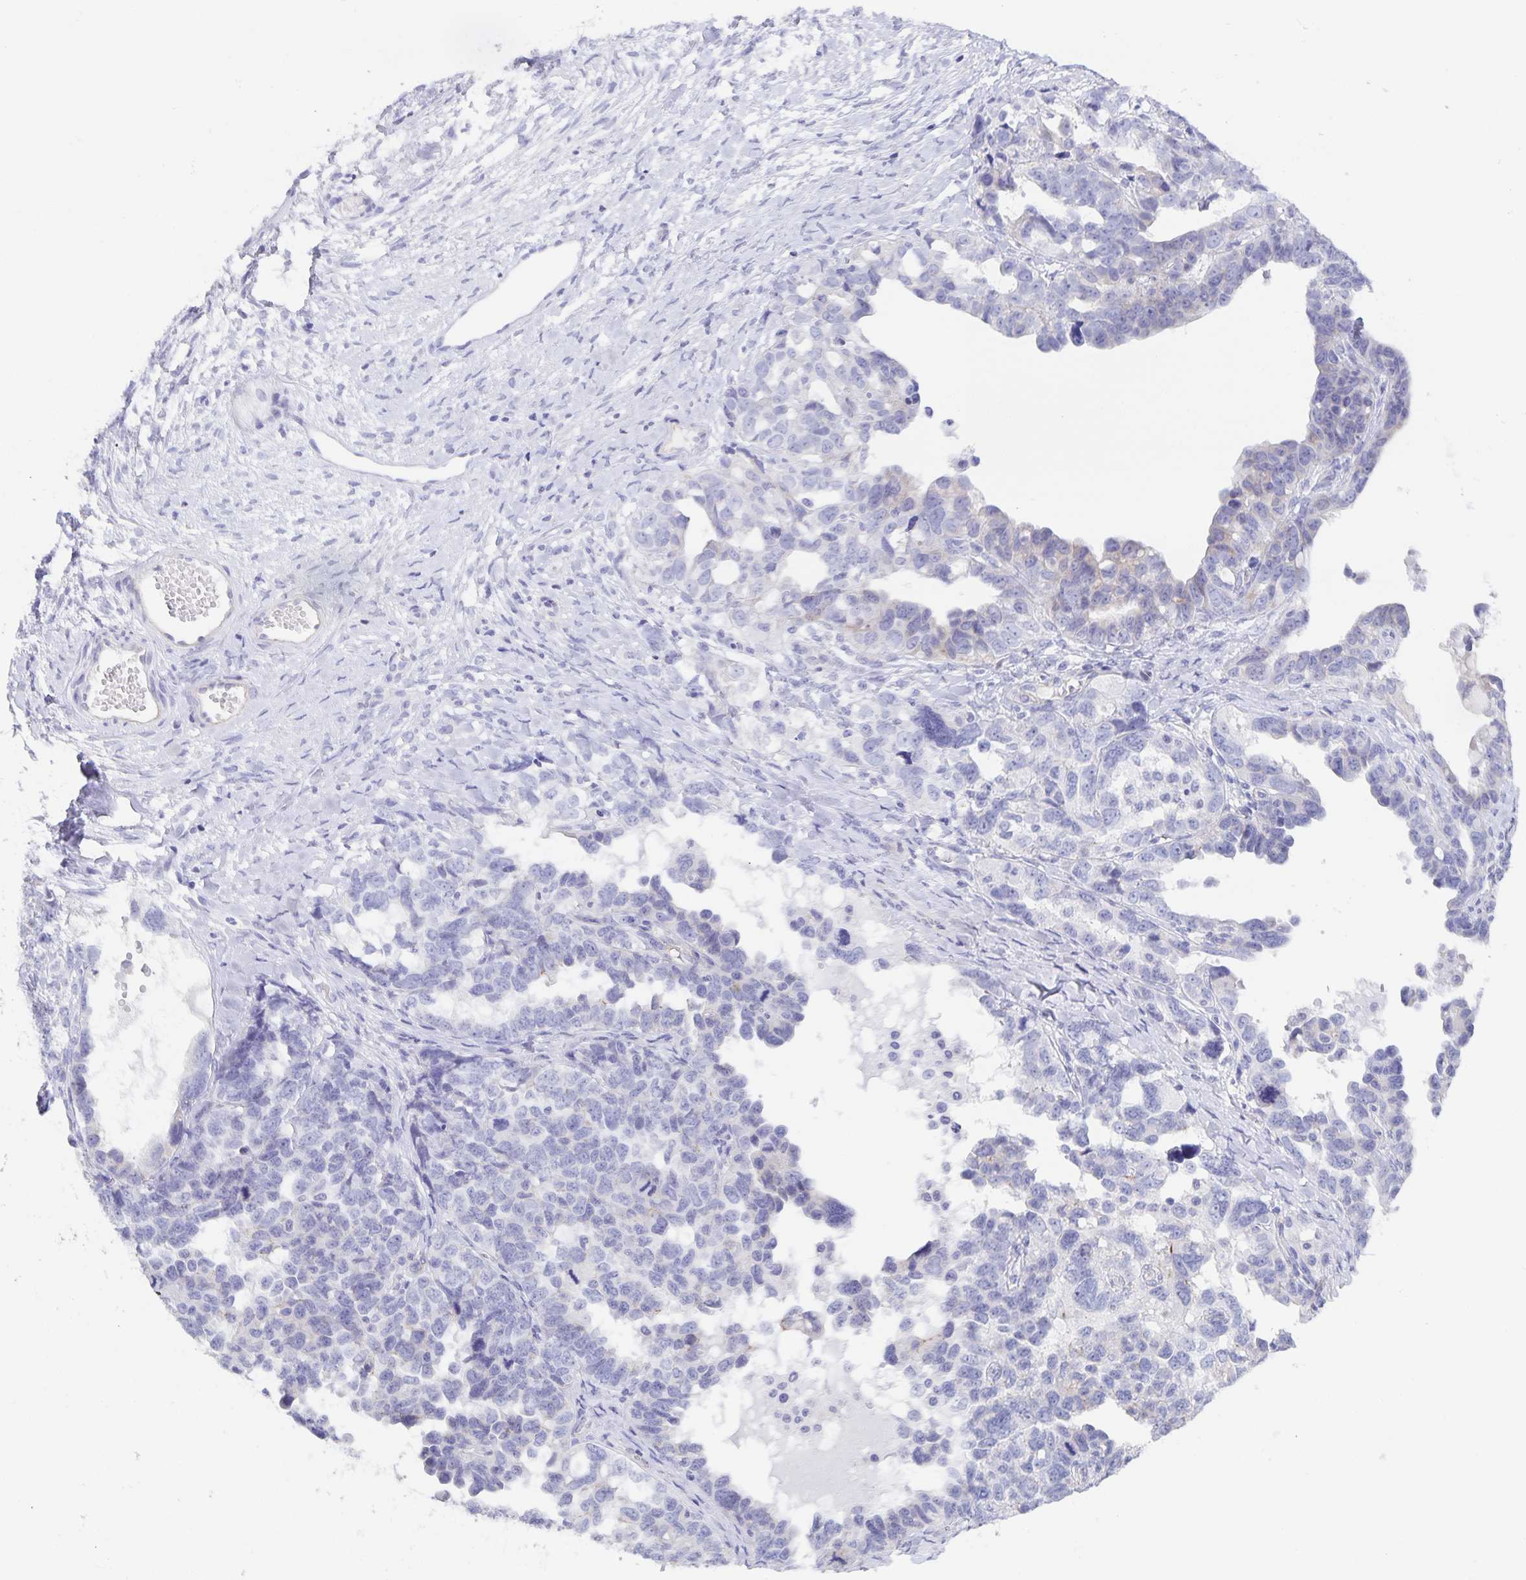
{"staining": {"intensity": "negative", "quantity": "none", "location": "none"}, "tissue": "ovarian cancer", "cell_type": "Tumor cells", "image_type": "cancer", "snomed": [{"axis": "morphology", "description": "Cystadenocarcinoma, serous, NOS"}, {"axis": "topography", "description": "Ovary"}], "caption": "Immunohistochemistry (IHC) of ovarian cancer displays no positivity in tumor cells.", "gene": "AQP4", "patient": {"sex": "female", "age": 69}}